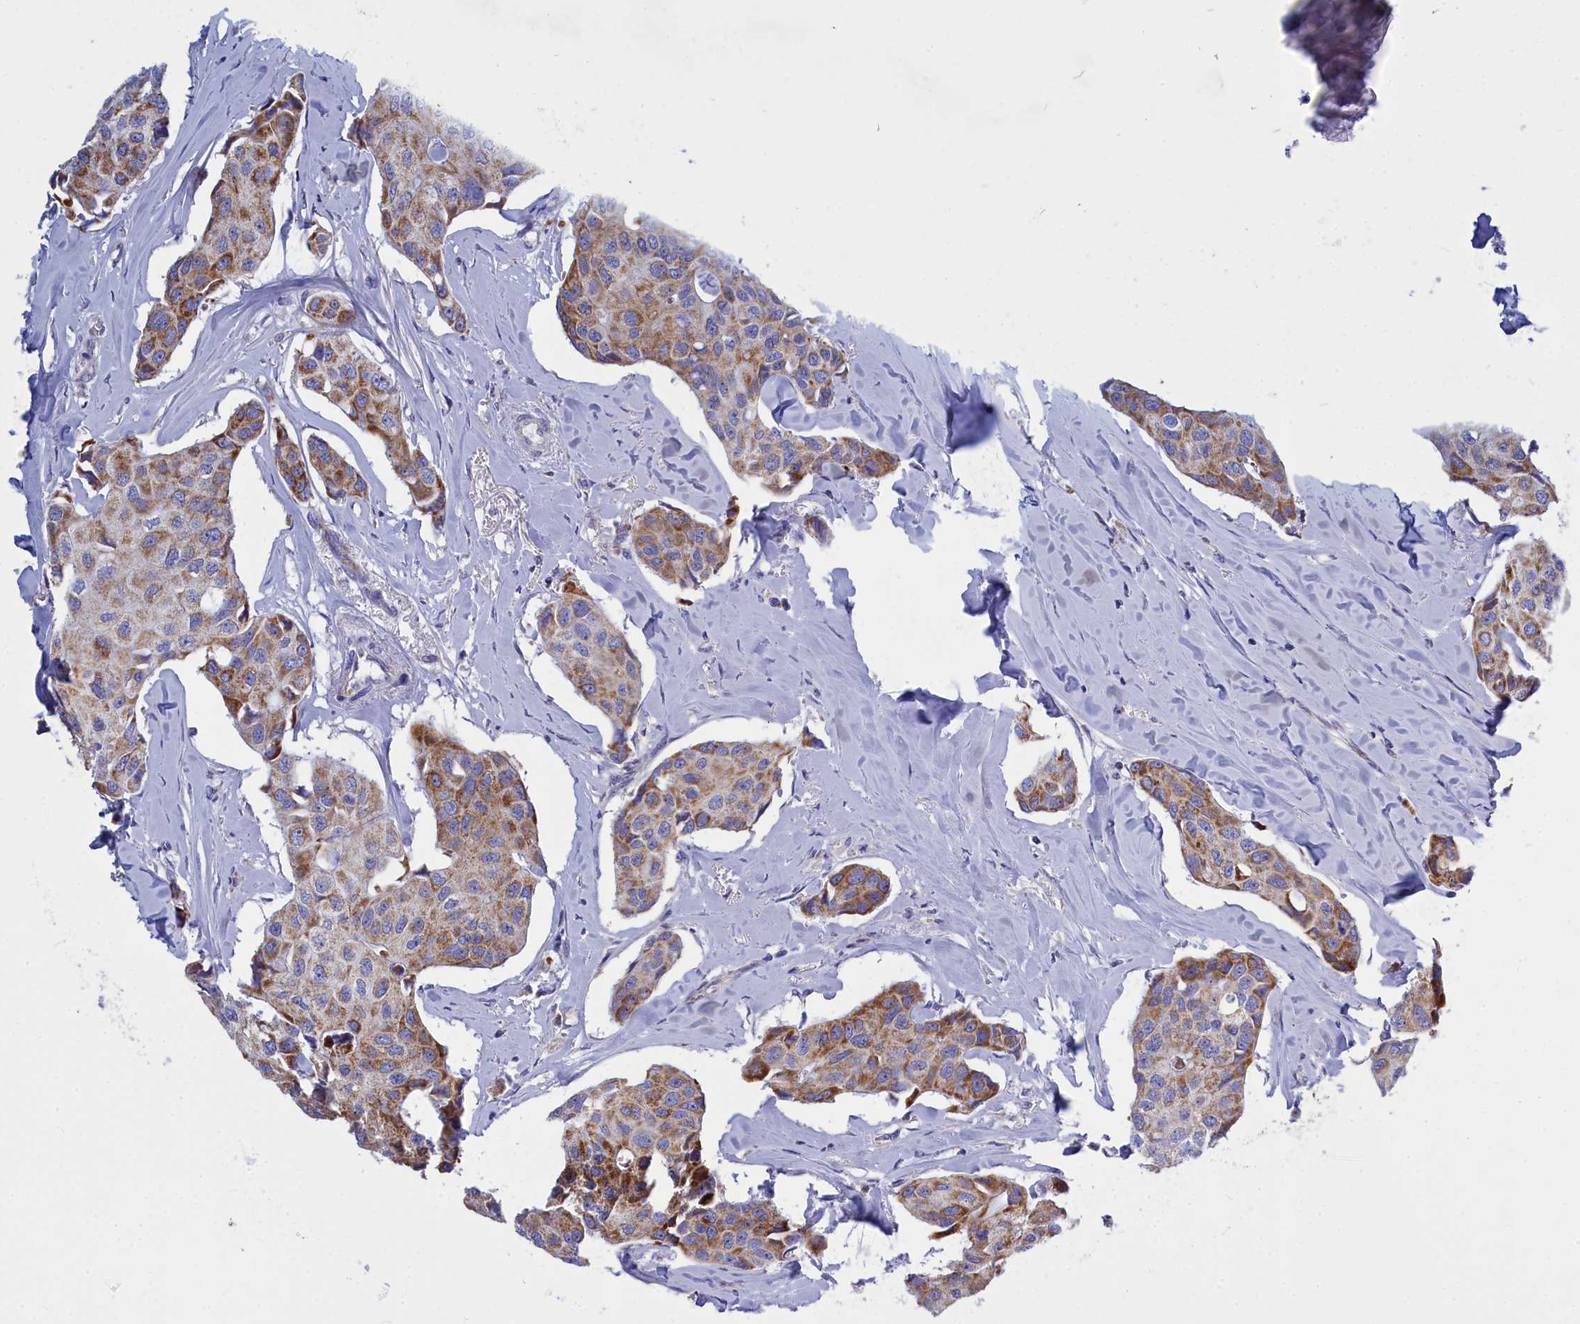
{"staining": {"intensity": "moderate", "quantity": ">75%", "location": "cytoplasmic/membranous"}, "tissue": "breast cancer", "cell_type": "Tumor cells", "image_type": "cancer", "snomed": [{"axis": "morphology", "description": "Duct carcinoma"}, {"axis": "topography", "description": "Breast"}], "caption": "Tumor cells demonstrate moderate cytoplasmic/membranous staining in about >75% of cells in breast cancer (invasive ductal carcinoma).", "gene": "CCRL2", "patient": {"sex": "female", "age": 80}}